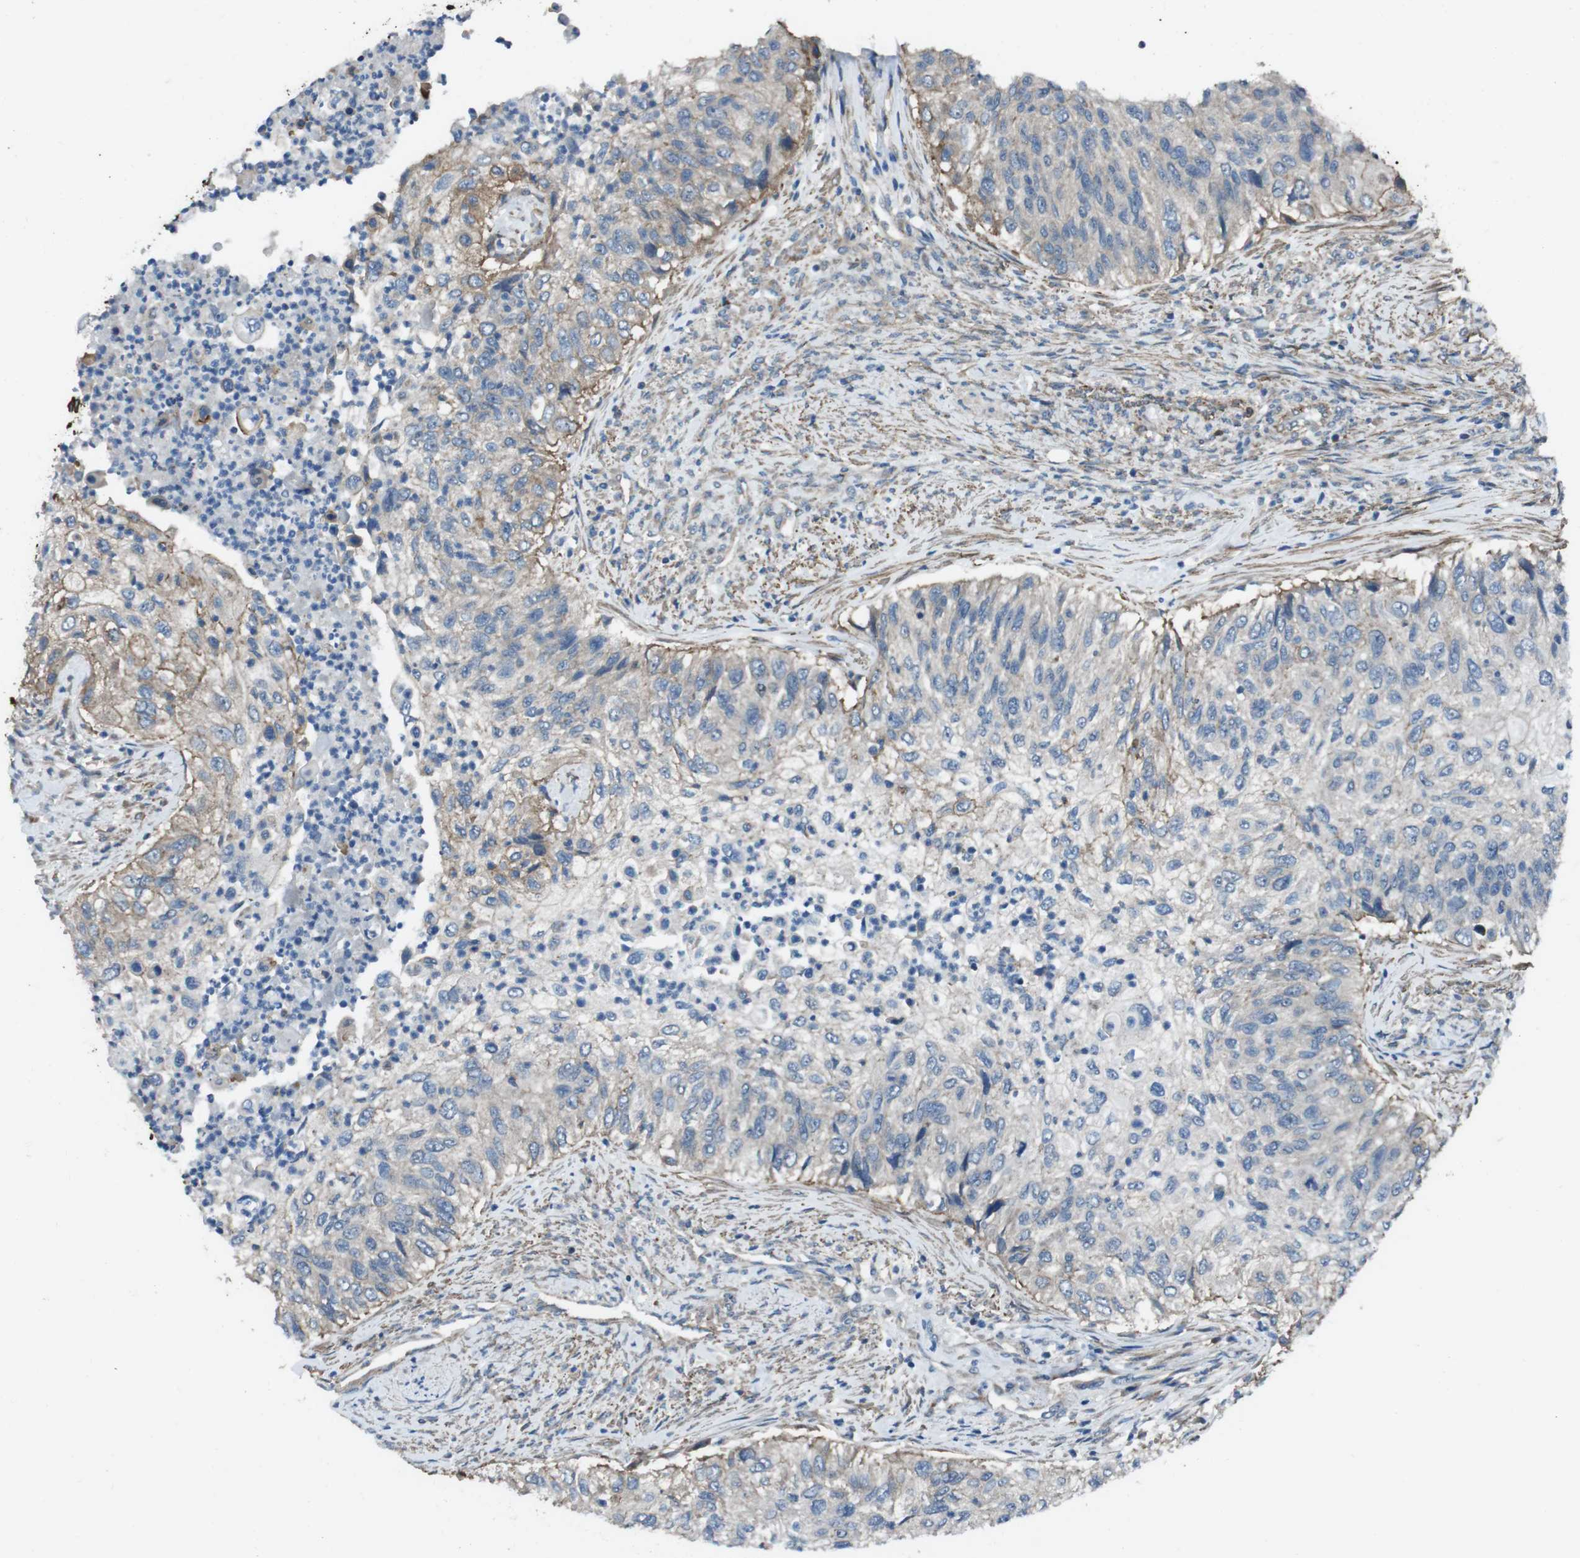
{"staining": {"intensity": "weak", "quantity": ">75%", "location": "cytoplasmic/membranous"}, "tissue": "urothelial cancer", "cell_type": "Tumor cells", "image_type": "cancer", "snomed": [{"axis": "morphology", "description": "Urothelial carcinoma, High grade"}, {"axis": "topography", "description": "Urinary bladder"}], "caption": "This is a photomicrograph of IHC staining of urothelial cancer, which shows weak expression in the cytoplasmic/membranous of tumor cells.", "gene": "FAM174B", "patient": {"sex": "female", "age": 60}}